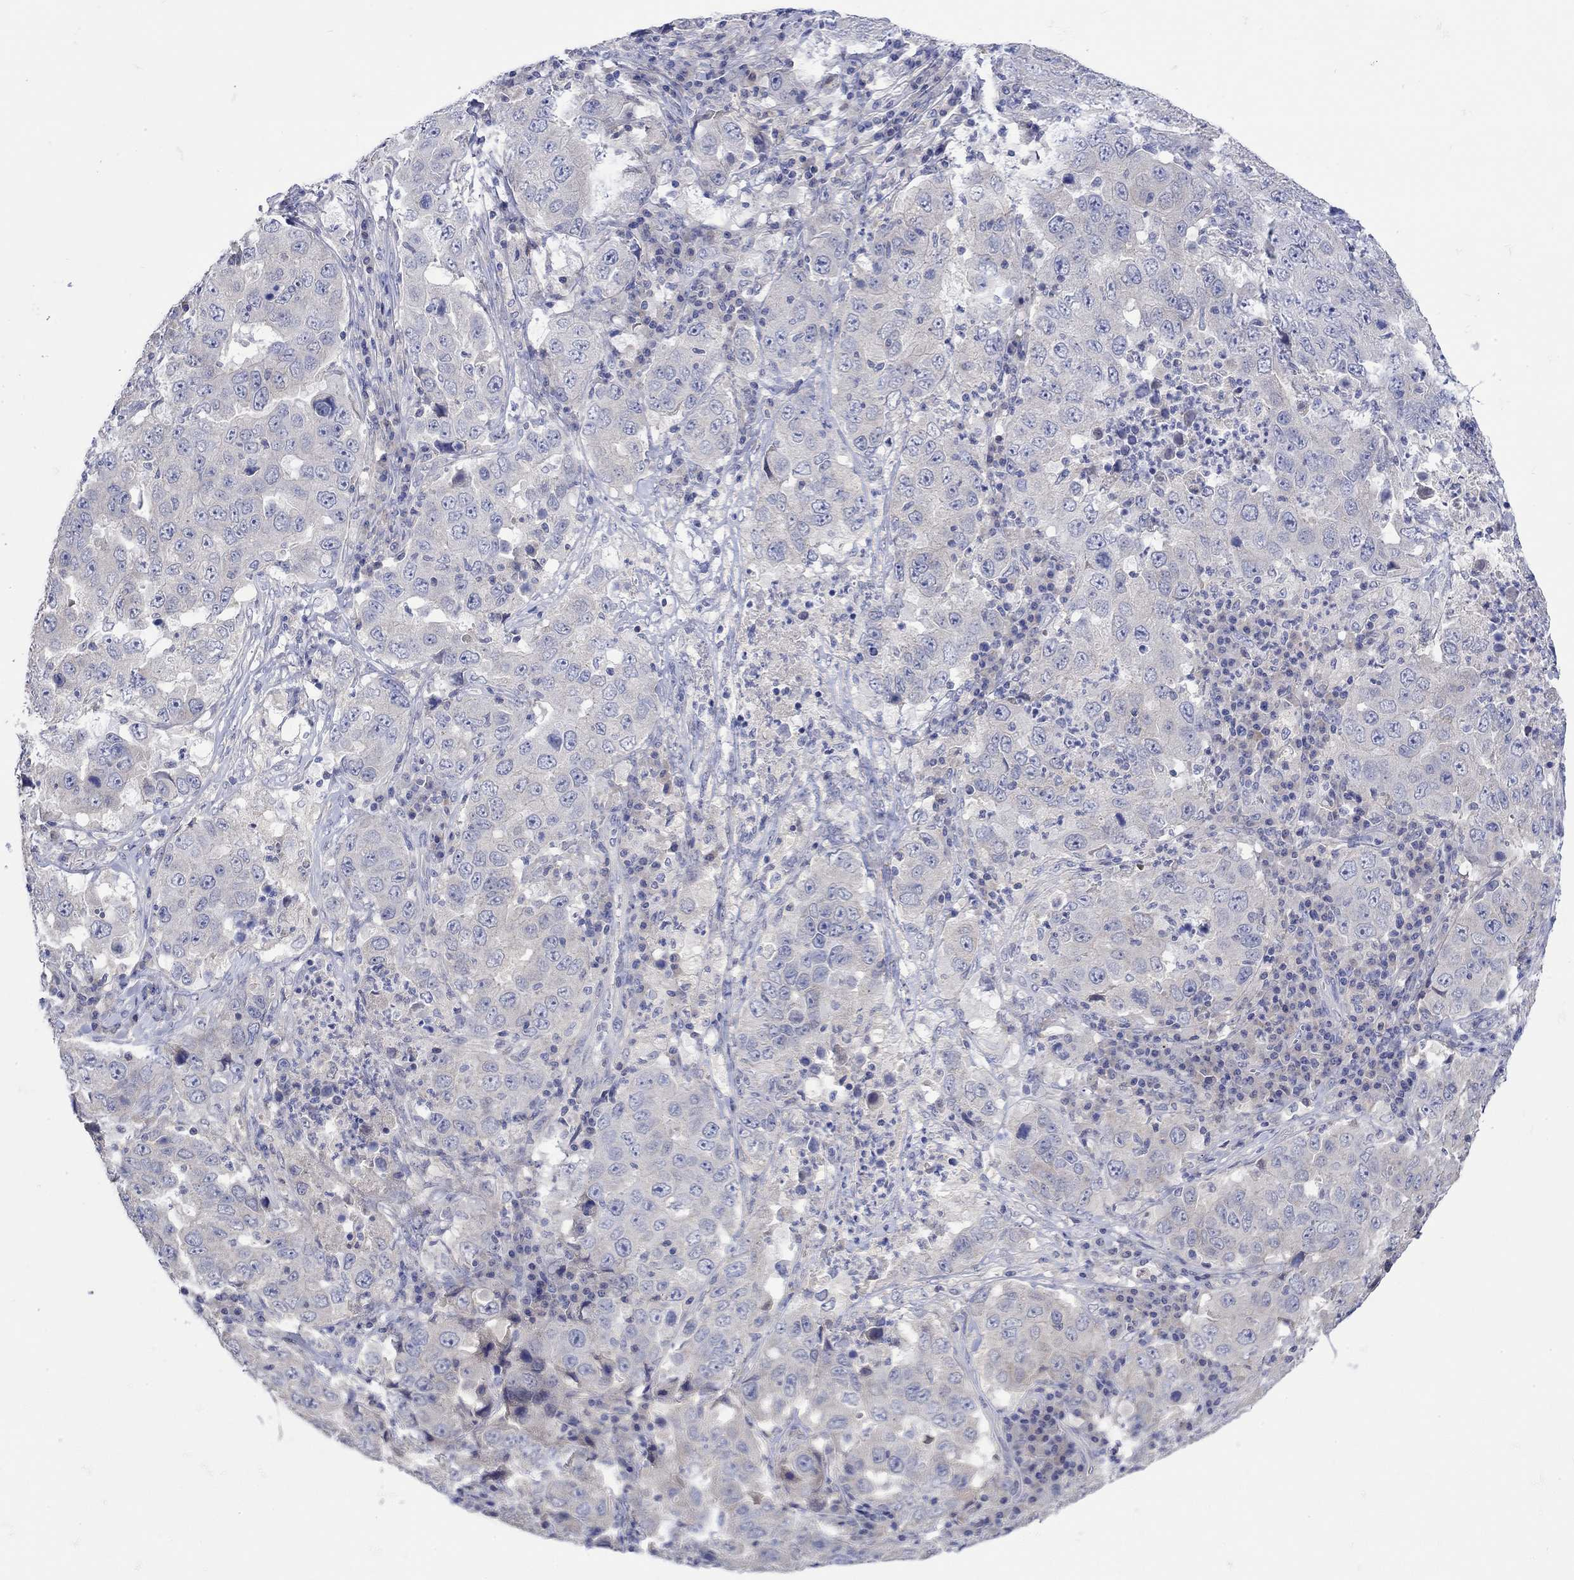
{"staining": {"intensity": "negative", "quantity": "none", "location": "none"}, "tissue": "lung cancer", "cell_type": "Tumor cells", "image_type": "cancer", "snomed": [{"axis": "morphology", "description": "Adenocarcinoma, NOS"}, {"axis": "topography", "description": "Lung"}], "caption": "The photomicrograph shows no staining of tumor cells in lung adenocarcinoma.", "gene": "MSI1", "patient": {"sex": "male", "age": 73}}